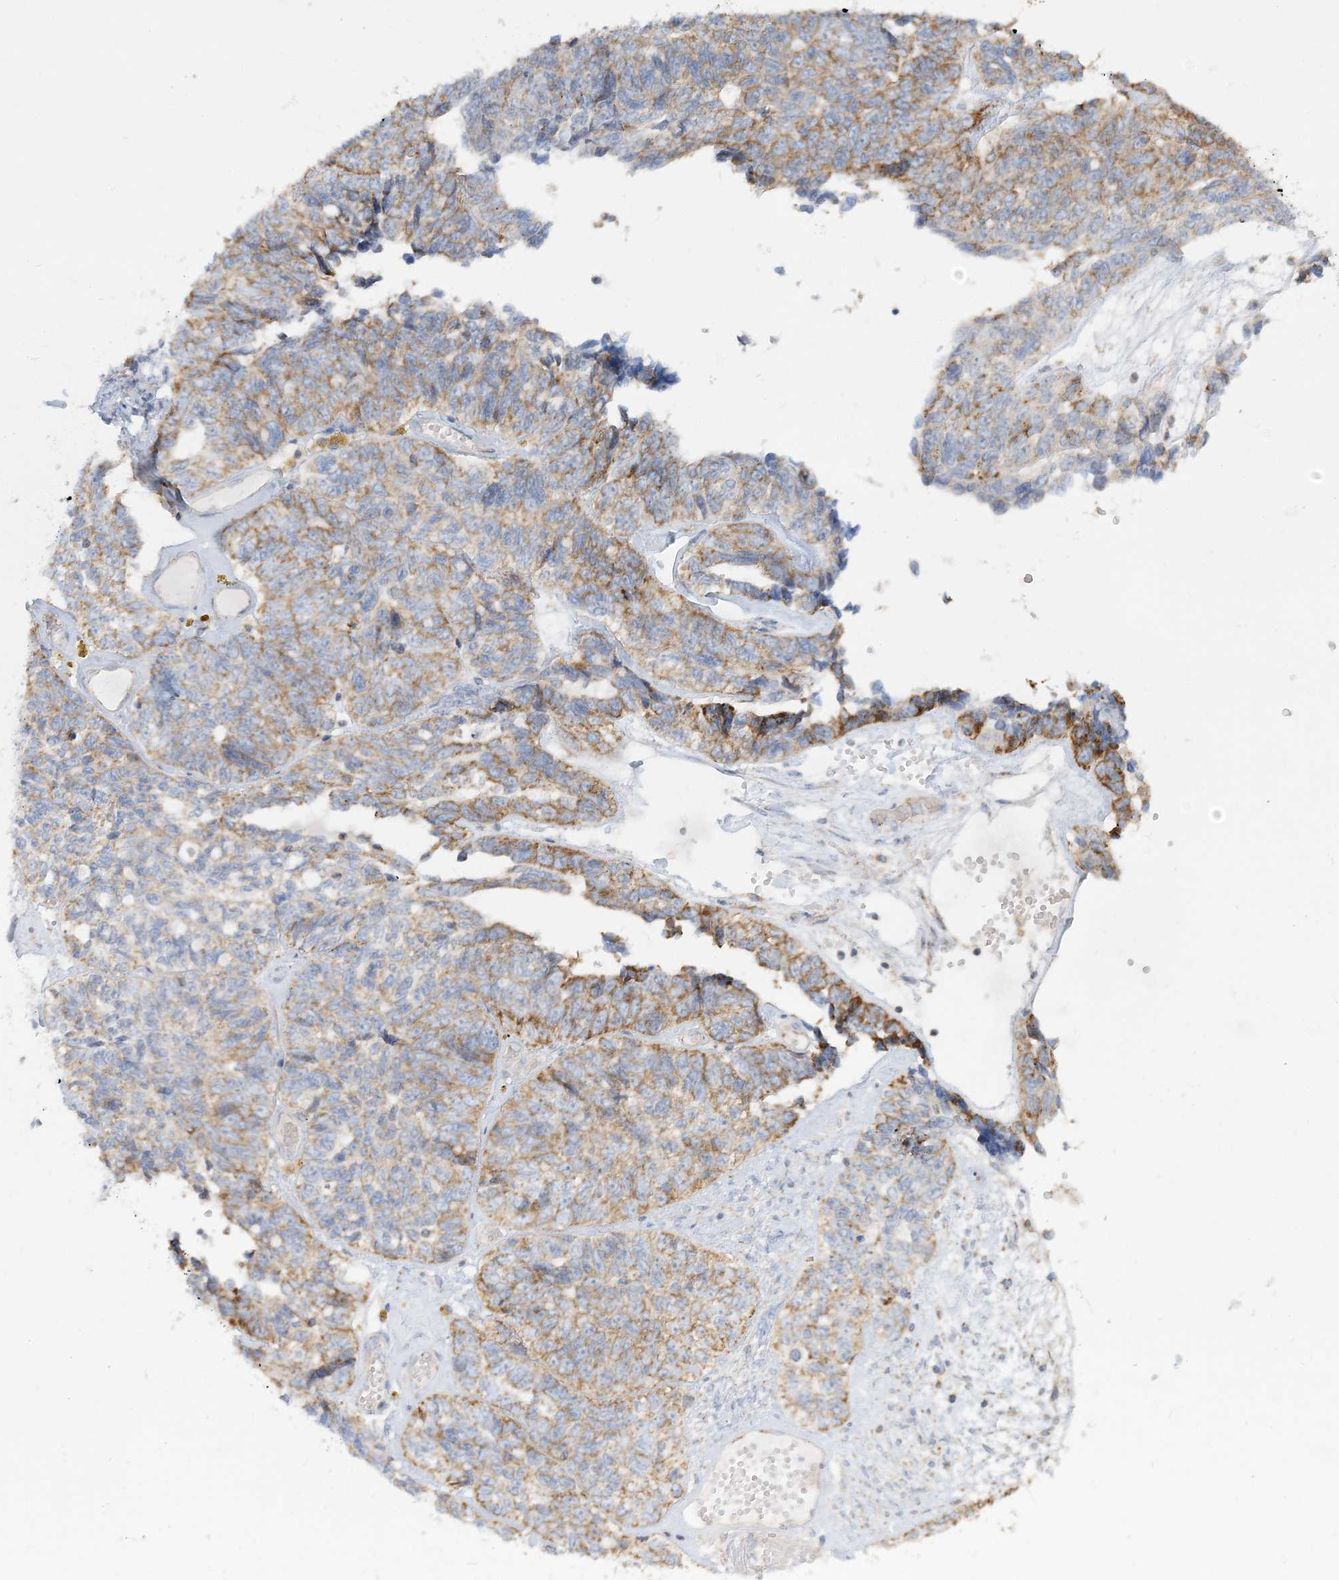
{"staining": {"intensity": "moderate", "quantity": "25%-75%", "location": "cytoplasmic/membranous"}, "tissue": "ovarian cancer", "cell_type": "Tumor cells", "image_type": "cancer", "snomed": [{"axis": "morphology", "description": "Cystadenocarcinoma, serous, NOS"}, {"axis": "topography", "description": "Ovary"}], "caption": "This micrograph demonstrates IHC staining of human ovarian cancer, with medium moderate cytoplasmic/membranous staining in approximately 25%-75% of tumor cells.", "gene": "TBC1D14", "patient": {"sex": "female", "age": 79}}